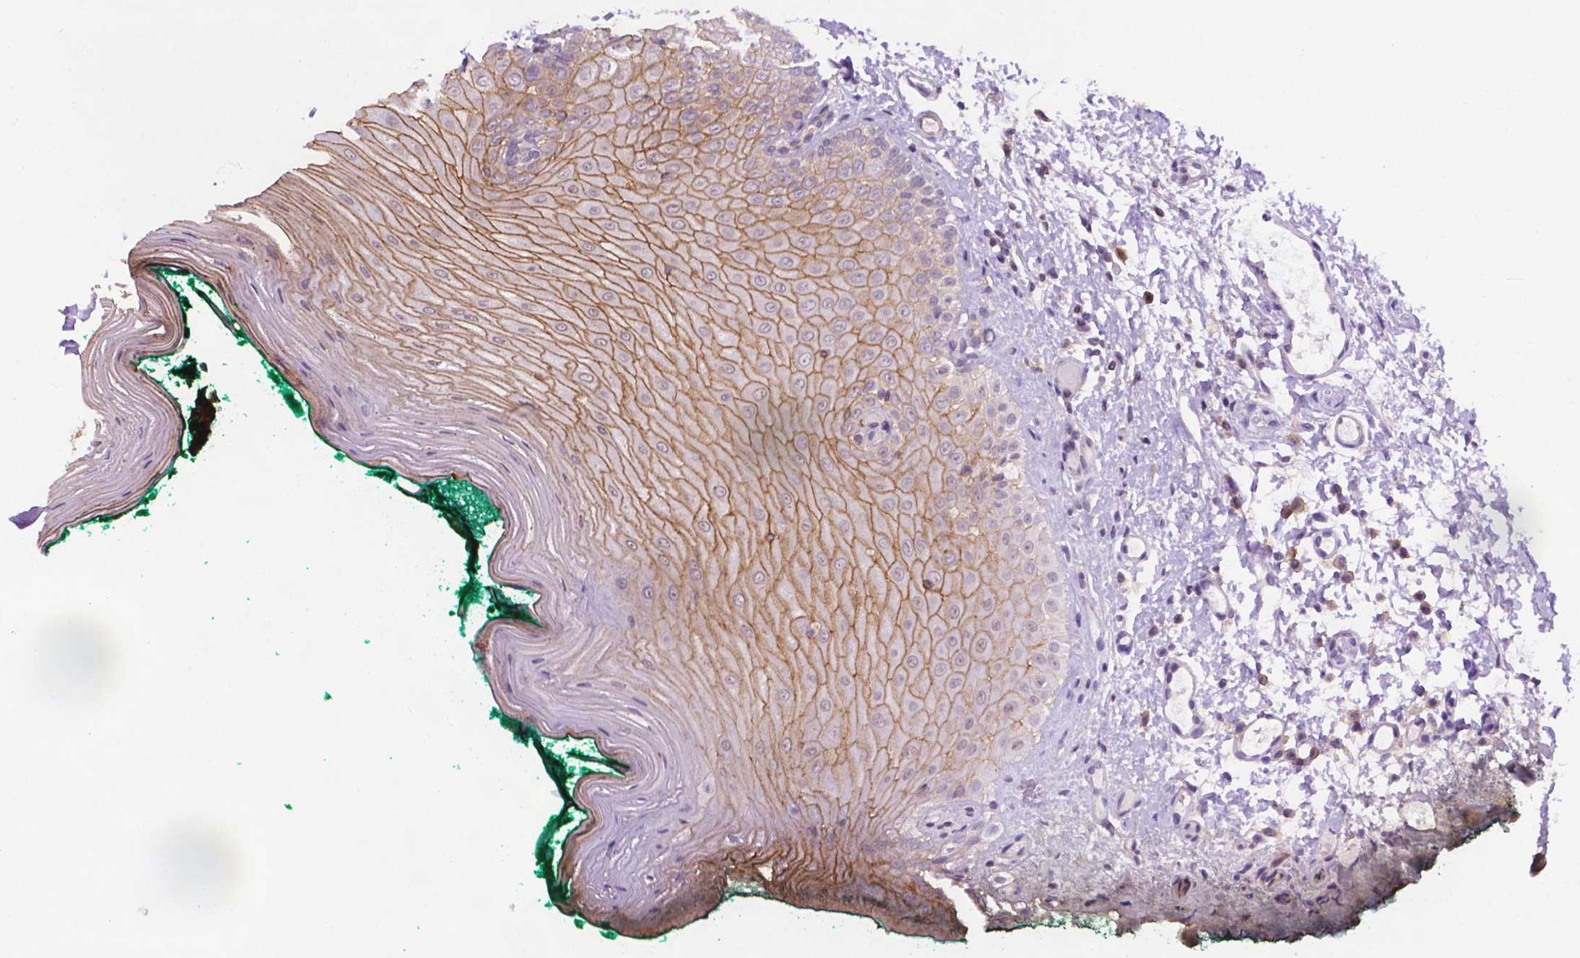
{"staining": {"intensity": "moderate", "quantity": "<25%", "location": "cytoplasmic/membranous"}, "tissue": "oral mucosa", "cell_type": "Squamous epithelial cells", "image_type": "normal", "snomed": [{"axis": "morphology", "description": "Normal tissue, NOS"}, {"axis": "topography", "description": "Oral tissue"}], "caption": "Immunohistochemical staining of normal oral mucosa shows moderate cytoplasmic/membranous protein expression in about <25% of squamous epithelial cells.", "gene": "TACSTD2", "patient": {"sex": "female", "age": 83}}